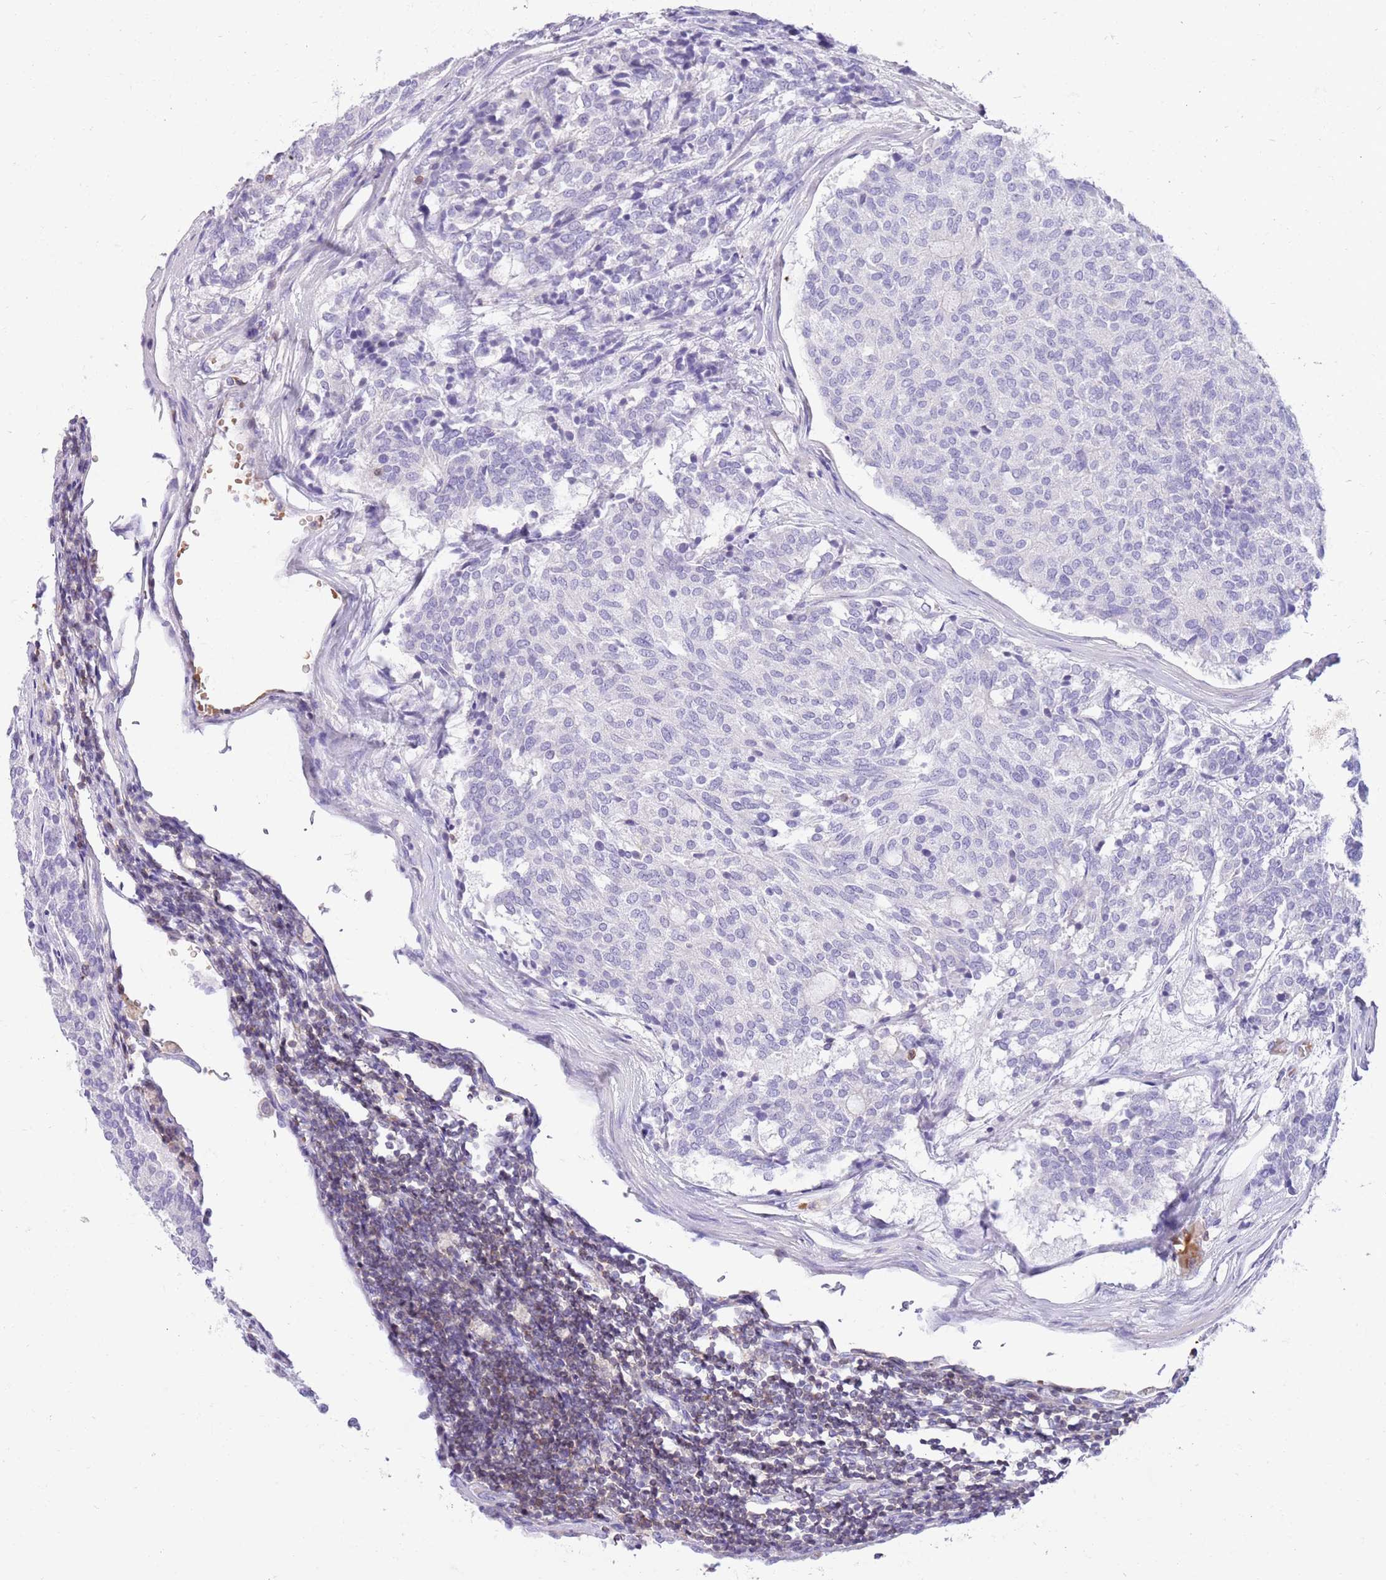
{"staining": {"intensity": "negative", "quantity": "none", "location": "none"}, "tissue": "carcinoid", "cell_type": "Tumor cells", "image_type": "cancer", "snomed": [{"axis": "morphology", "description": "Carcinoid, malignant, NOS"}, {"axis": "topography", "description": "Pancreas"}], "caption": "The histopathology image demonstrates no staining of tumor cells in malignant carcinoid.", "gene": "OR4Q3", "patient": {"sex": "female", "age": 54}}